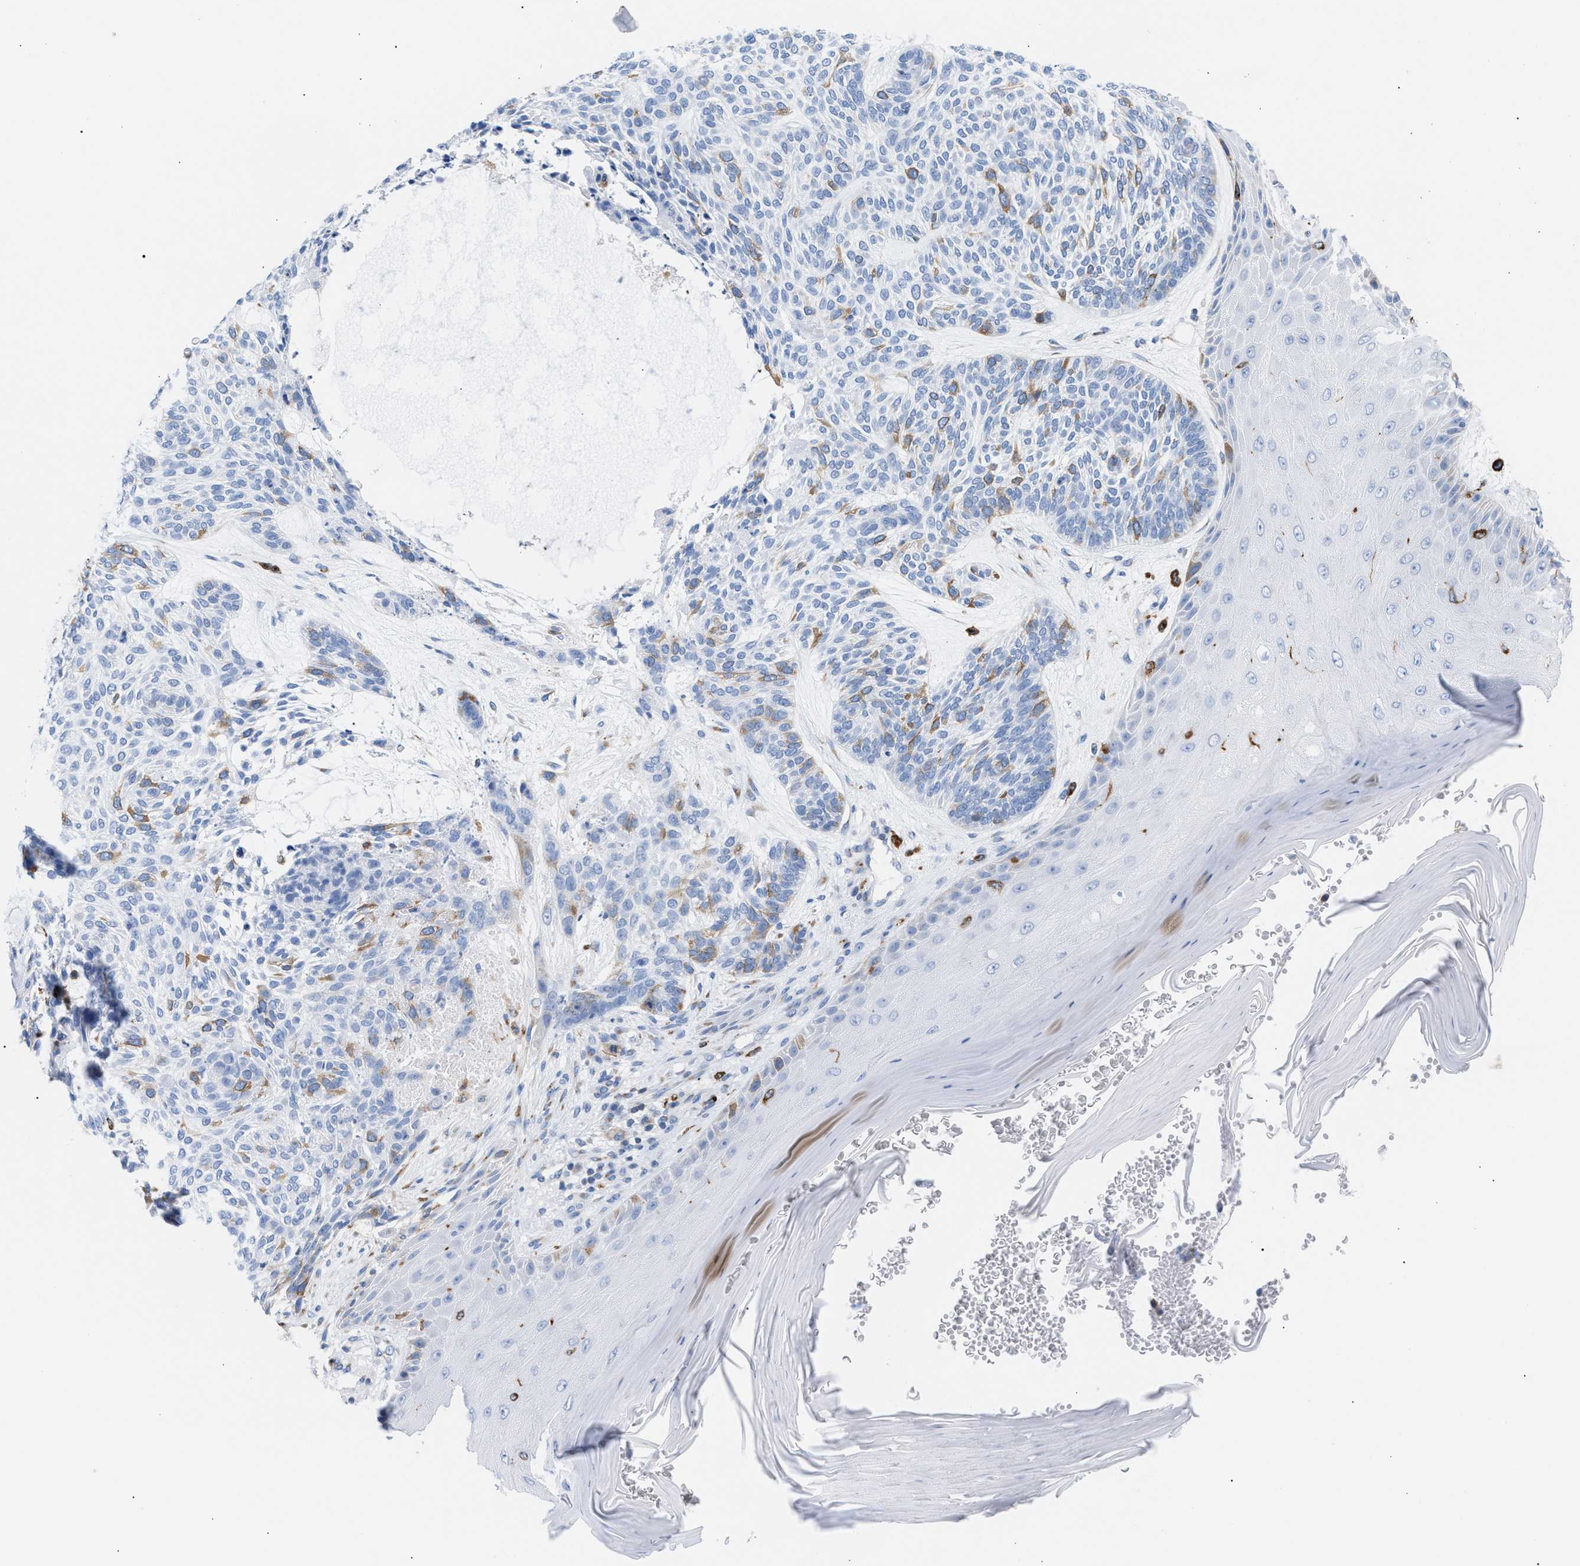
{"staining": {"intensity": "moderate", "quantity": "<25%", "location": "cytoplasmic/membranous"}, "tissue": "skin cancer", "cell_type": "Tumor cells", "image_type": "cancer", "snomed": [{"axis": "morphology", "description": "Basal cell carcinoma"}, {"axis": "topography", "description": "Skin"}], "caption": "Immunohistochemistry (IHC) histopathology image of neoplastic tissue: basal cell carcinoma (skin) stained using immunohistochemistry displays low levels of moderate protein expression localized specifically in the cytoplasmic/membranous of tumor cells, appearing as a cytoplasmic/membranous brown color.", "gene": "TACC3", "patient": {"sex": "male", "age": 55}}